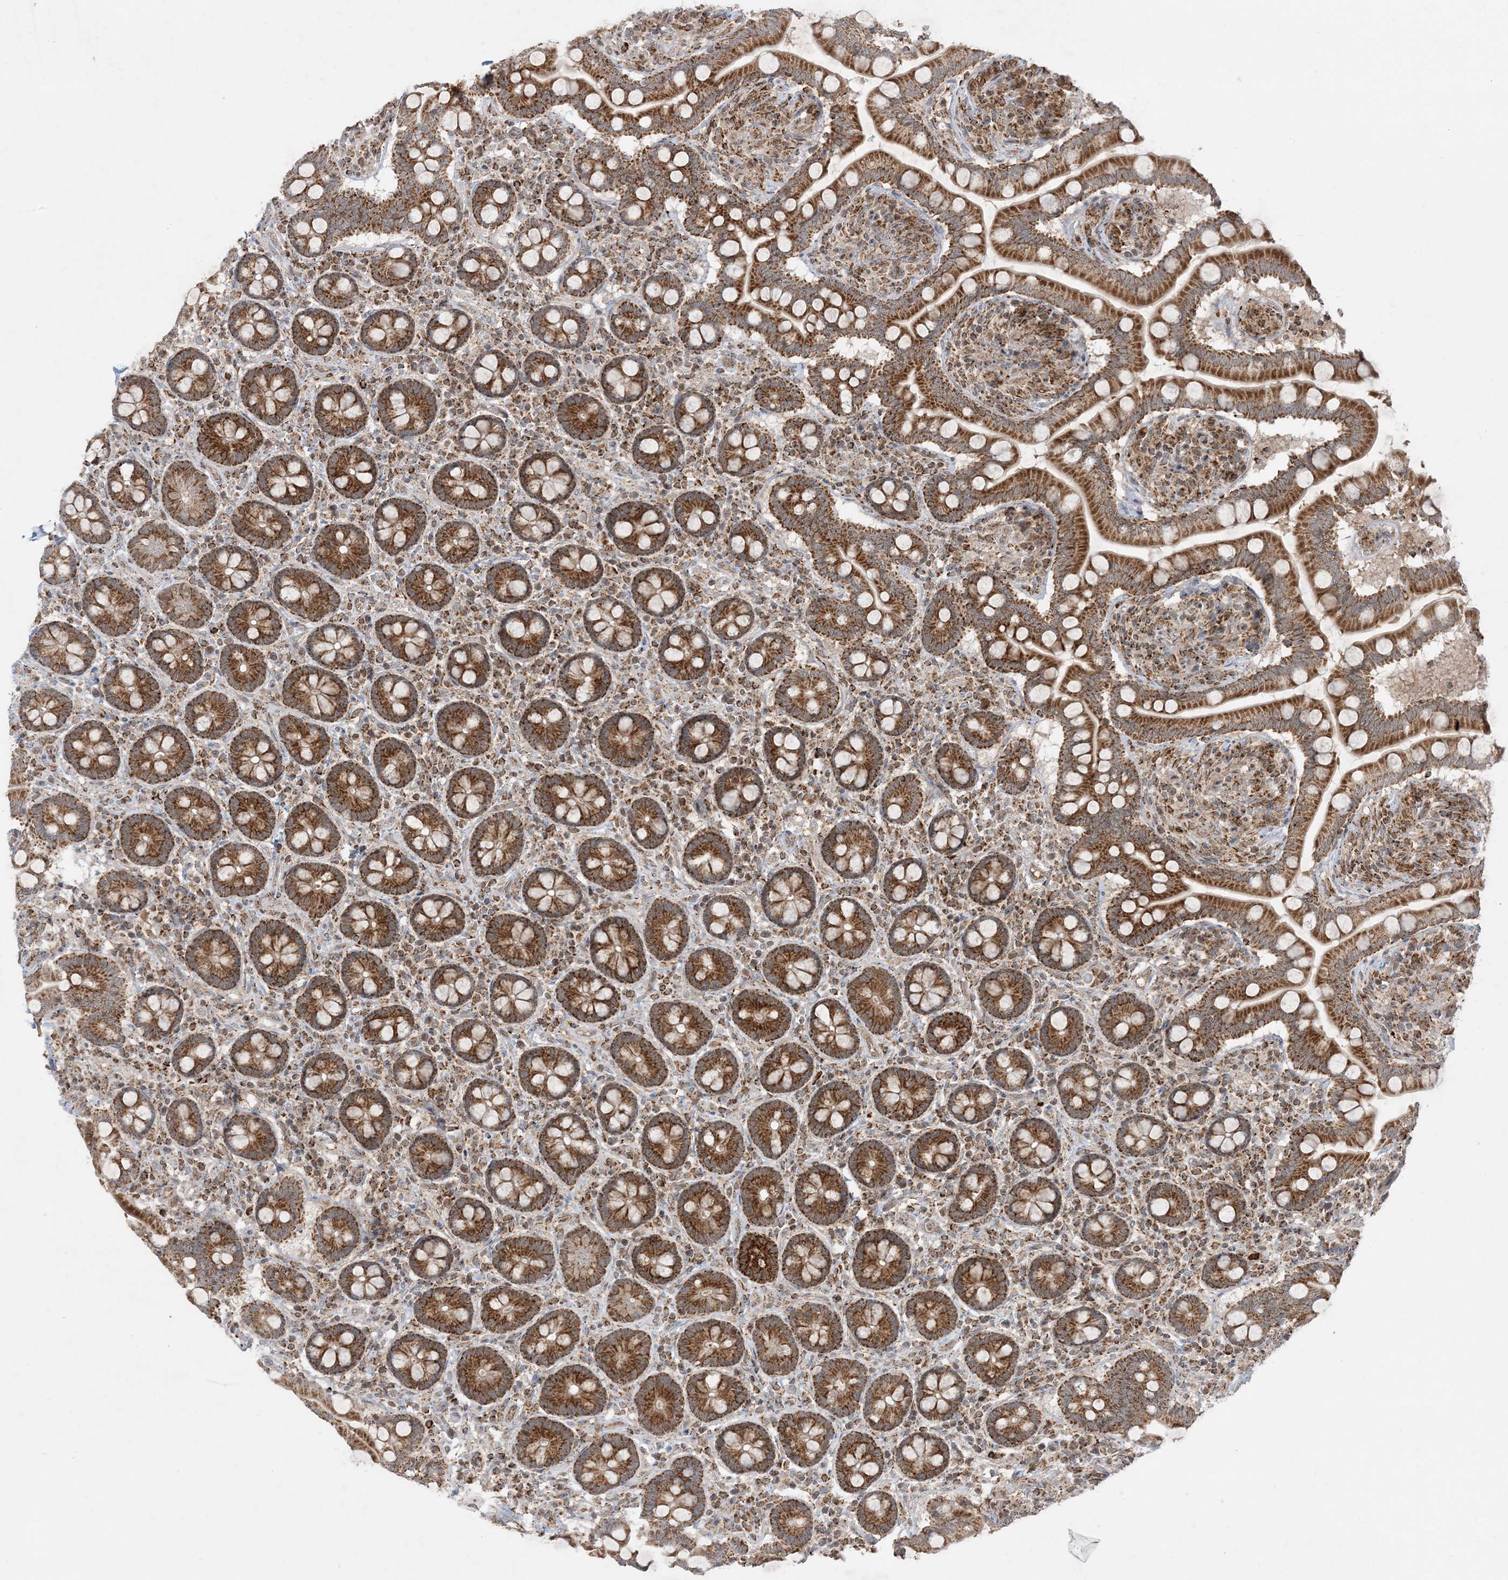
{"staining": {"intensity": "strong", "quantity": ">75%", "location": "cytoplasmic/membranous"}, "tissue": "small intestine", "cell_type": "Glandular cells", "image_type": "normal", "snomed": [{"axis": "morphology", "description": "Normal tissue, NOS"}, {"axis": "topography", "description": "Small intestine"}], "caption": "A brown stain shows strong cytoplasmic/membranous expression of a protein in glandular cells of normal small intestine. (IHC, brightfield microscopy, high magnification).", "gene": "NDUFAF3", "patient": {"sex": "female", "age": 64}}